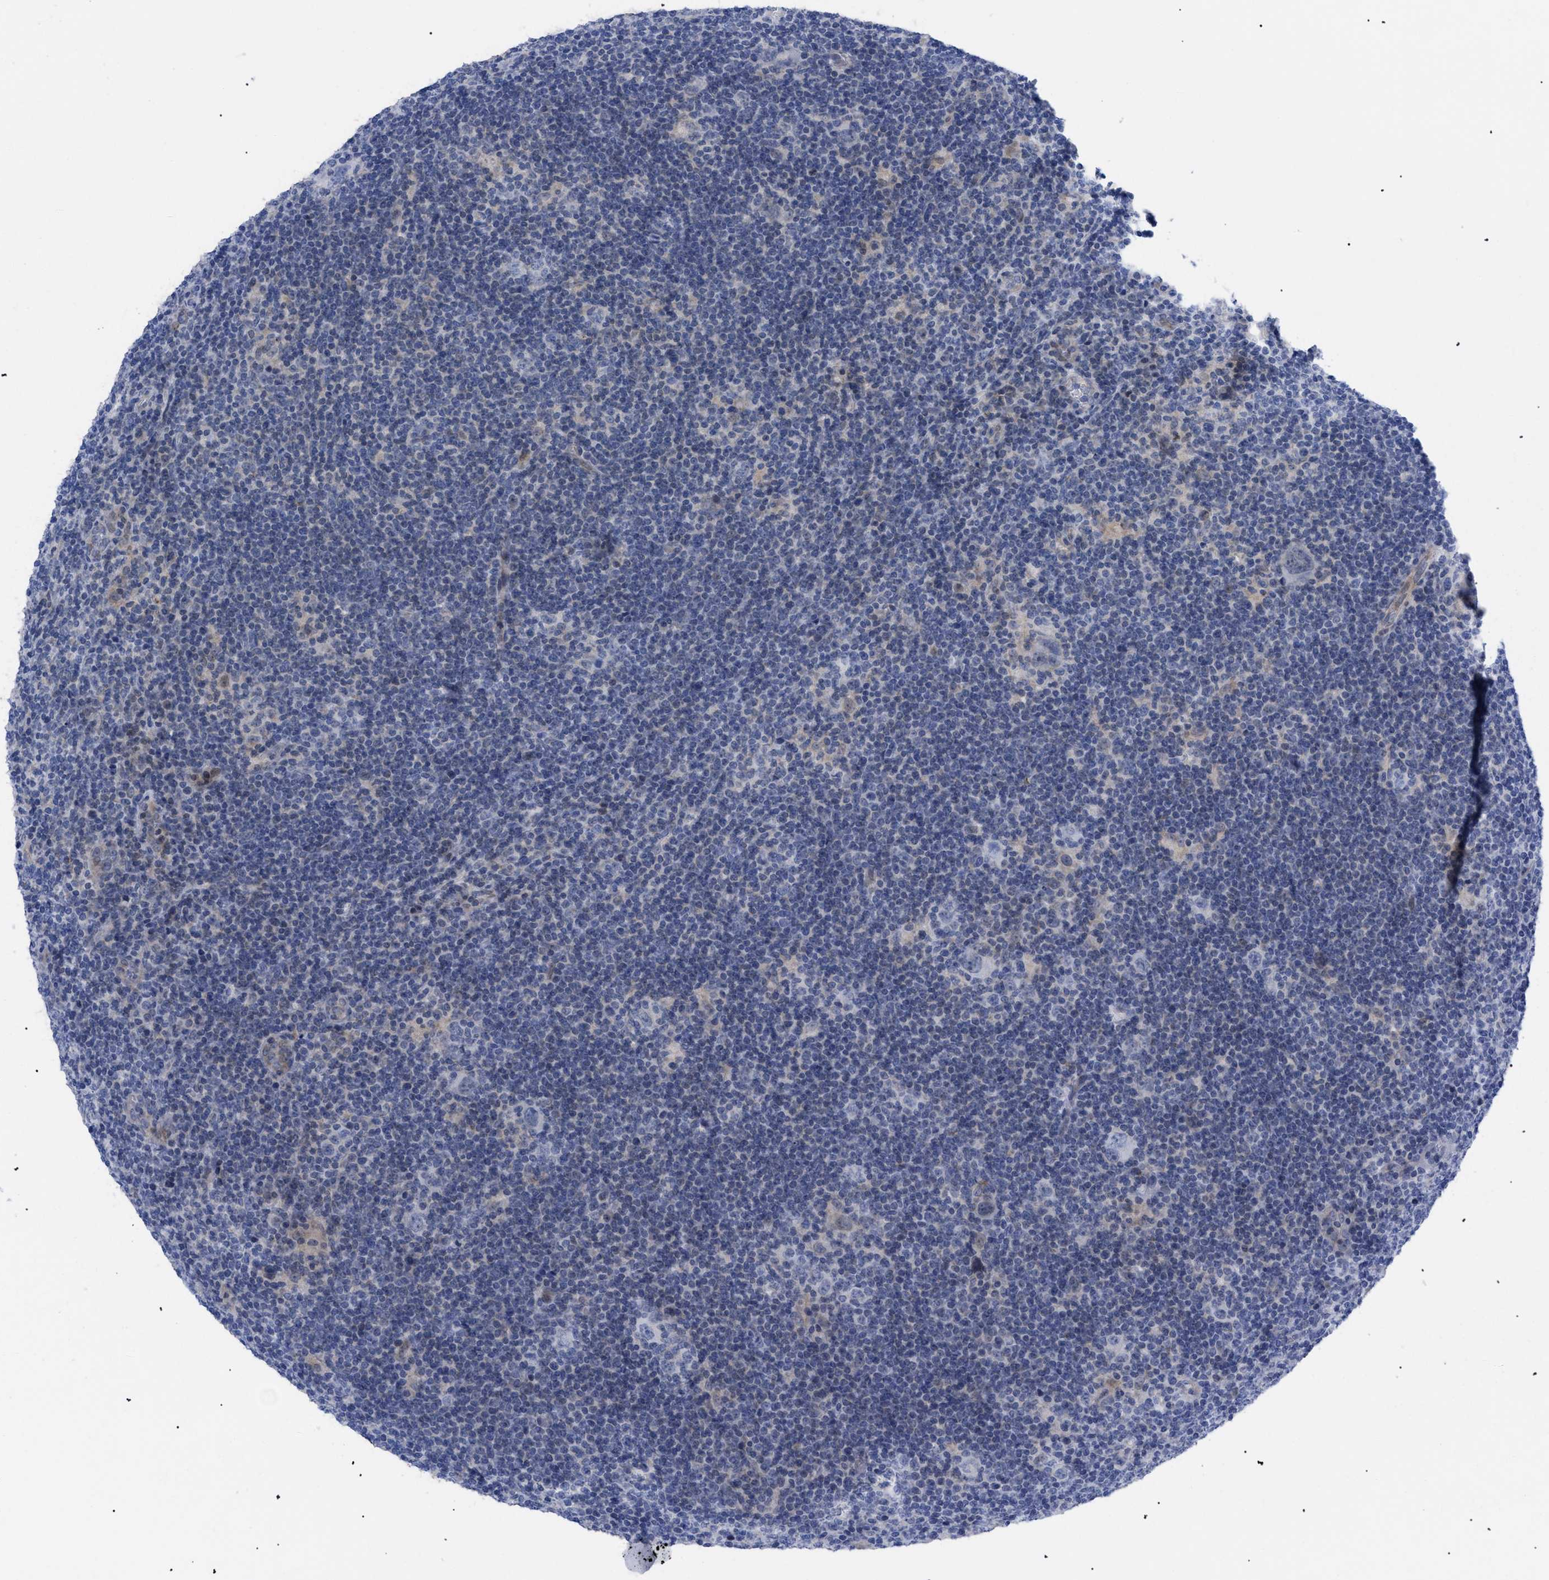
{"staining": {"intensity": "negative", "quantity": "none", "location": "none"}, "tissue": "lymphoma", "cell_type": "Tumor cells", "image_type": "cancer", "snomed": [{"axis": "morphology", "description": "Hodgkin's disease, NOS"}, {"axis": "topography", "description": "Lymph node"}], "caption": "Photomicrograph shows no significant protein expression in tumor cells of lymphoma.", "gene": "CAV3", "patient": {"sex": "female", "age": 57}}